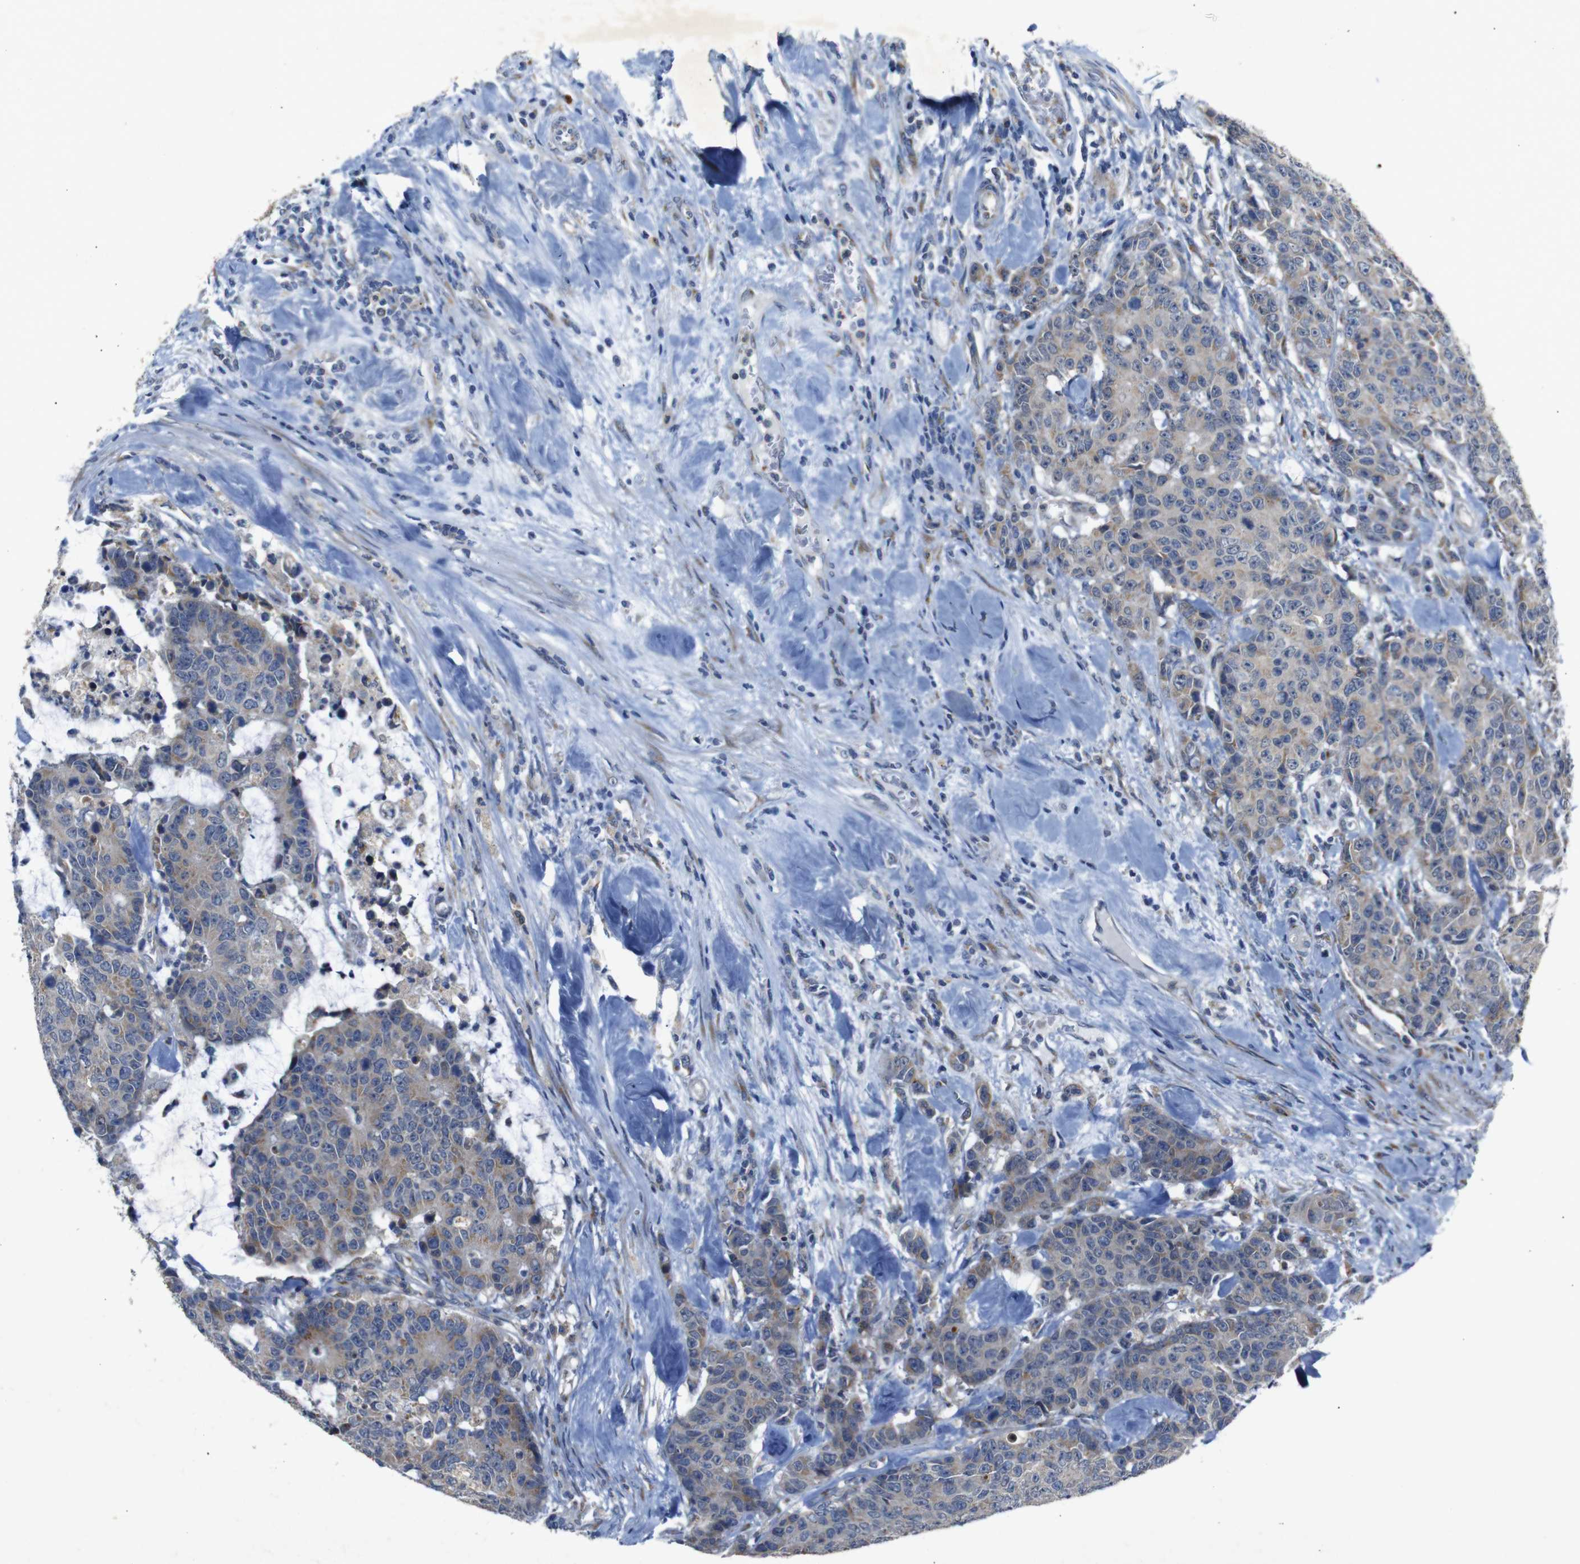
{"staining": {"intensity": "moderate", "quantity": "25%-75%", "location": "cytoplasmic/membranous"}, "tissue": "colorectal cancer", "cell_type": "Tumor cells", "image_type": "cancer", "snomed": [{"axis": "morphology", "description": "Adenocarcinoma, NOS"}, {"axis": "topography", "description": "Colon"}], "caption": "Immunohistochemical staining of human colorectal cancer reveals medium levels of moderate cytoplasmic/membranous protein expression in approximately 25%-75% of tumor cells.", "gene": "CHST10", "patient": {"sex": "female", "age": 86}}